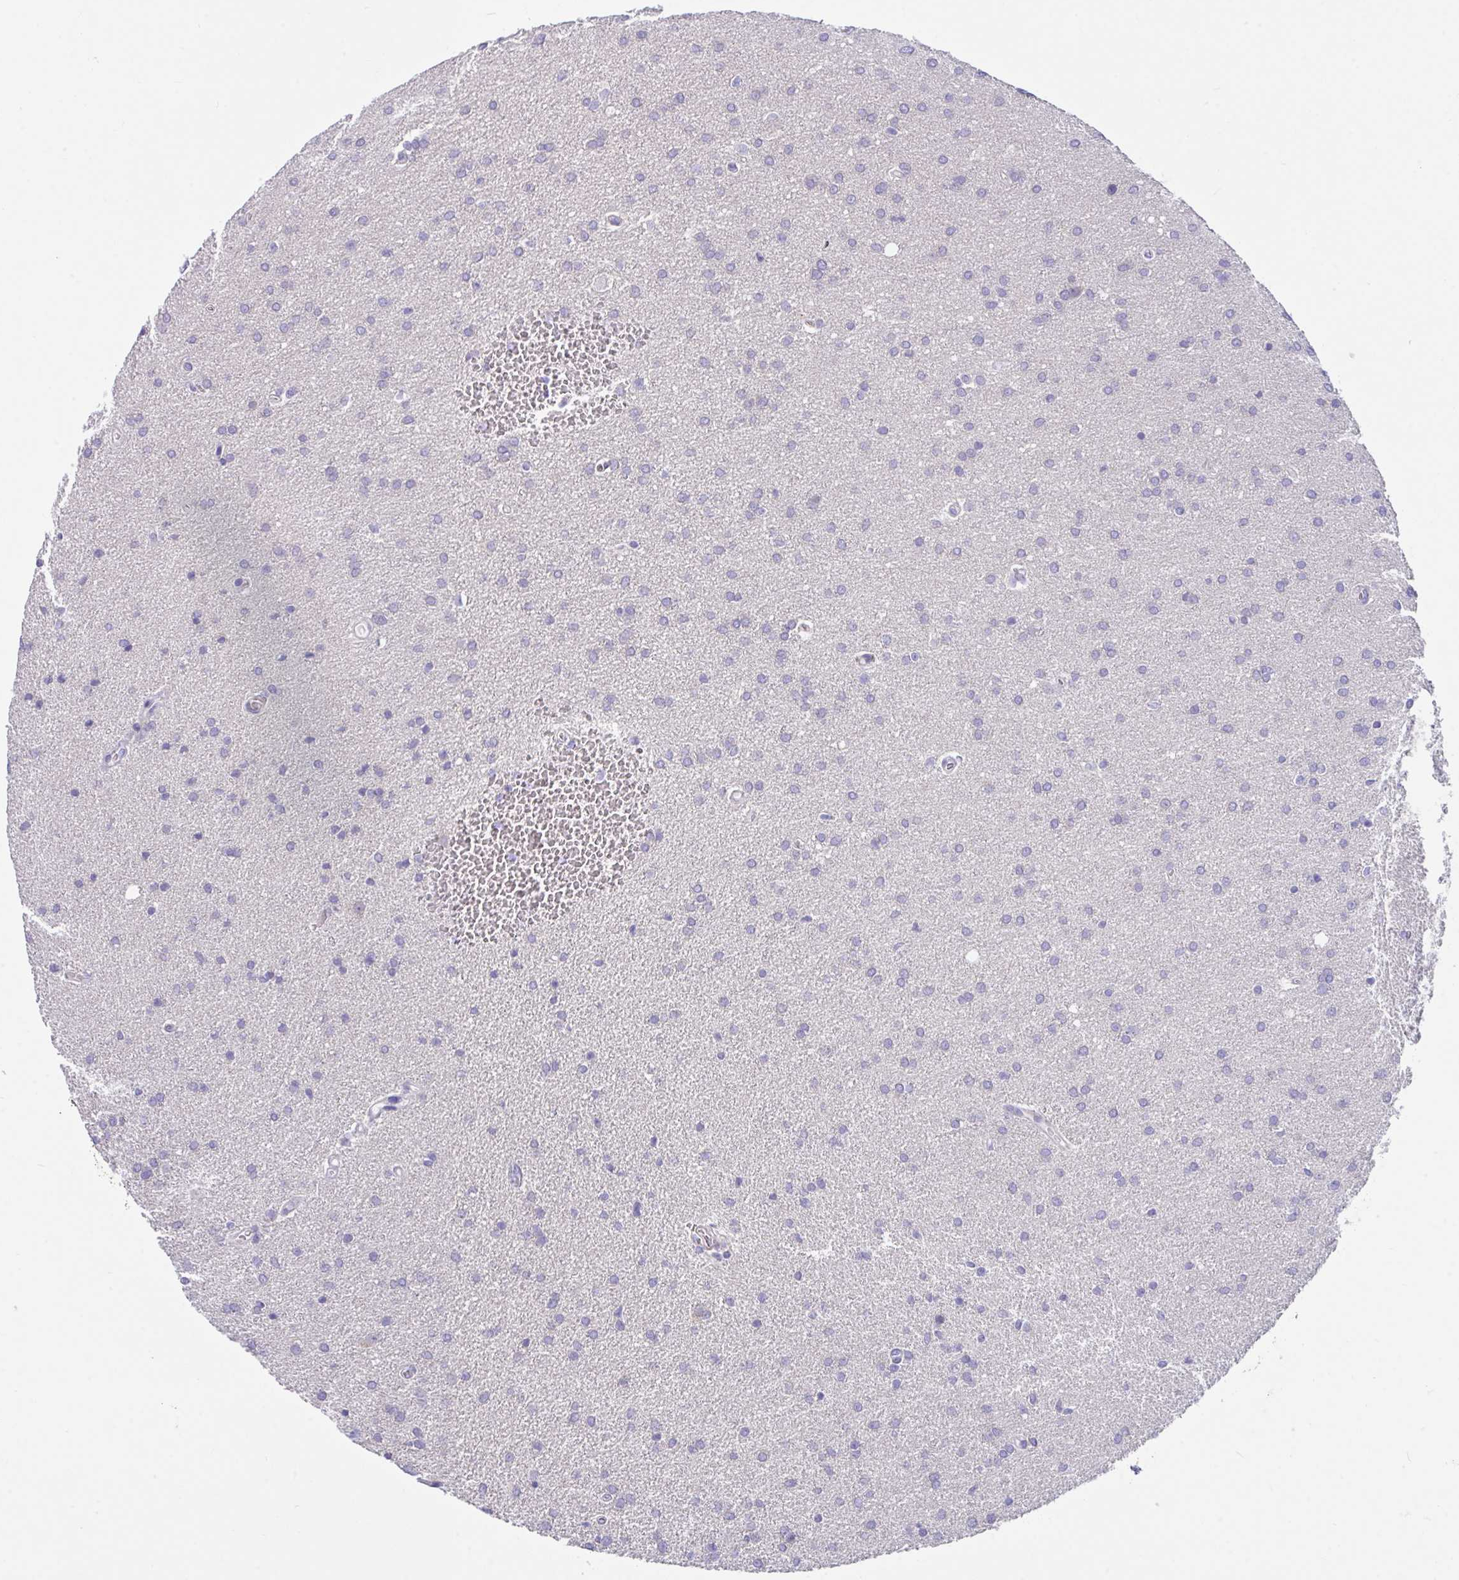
{"staining": {"intensity": "negative", "quantity": "none", "location": "none"}, "tissue": "glioma", "cell_type": "Tumor cells", "image_type": "cancer", "snomed": [{"axis": "morphology", "description": "Glioma, malignant, Low grade"}, {"axis": "topography", "description": "Brain"}], "caption": "Immunohistochemistry photomicrograph of neoplastic tissue: glioma stained with DAB (3,3'-diaminobenzidine) shows no significant protein staining in tumor cells.", "gene": "DTX3", "patient": {"sex": "female", "age": 34}}